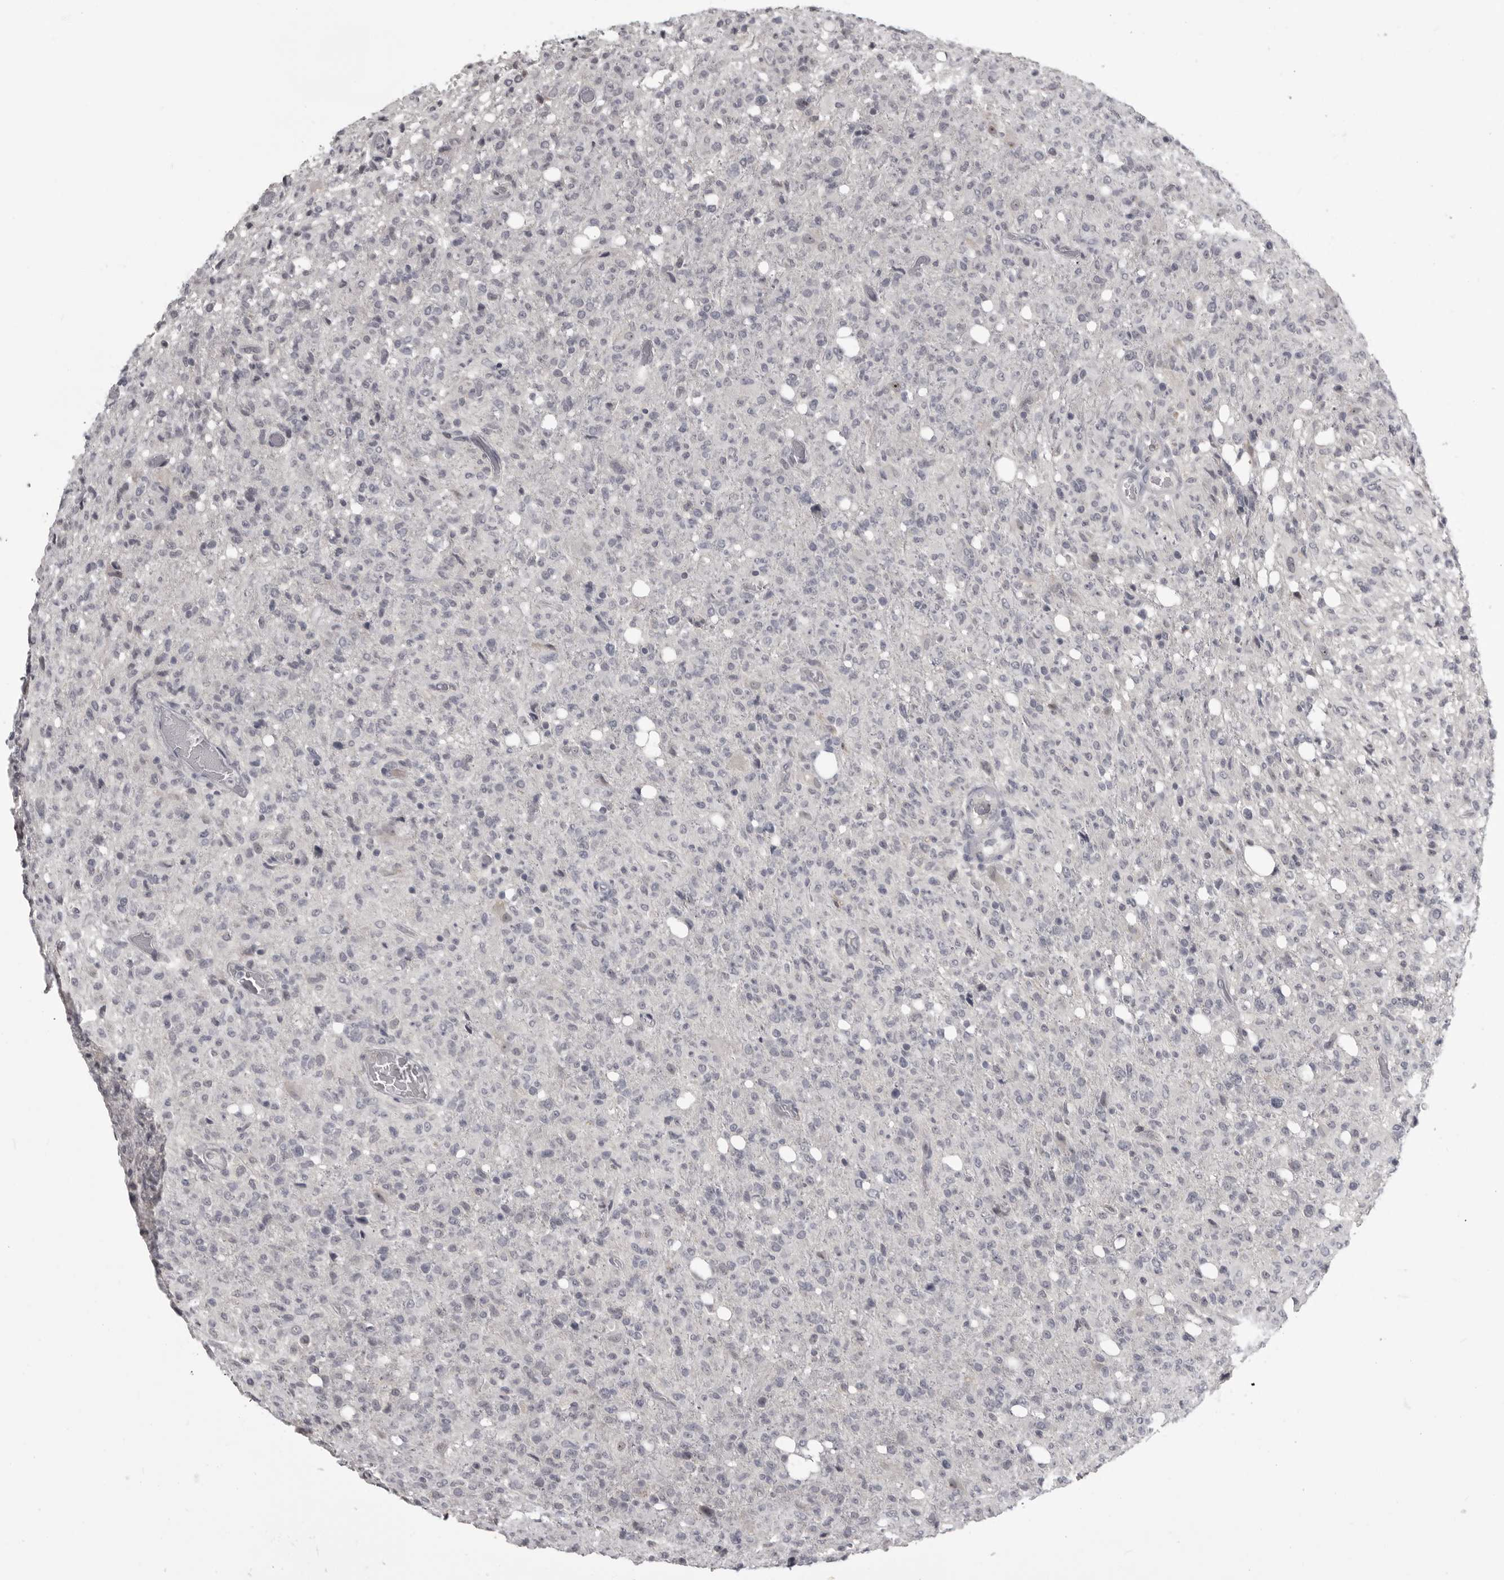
{"staining": {"intensity": "negative", "quantity": "none", "location": "none"}, "tissue": "glioma", "cell_type": "Tumor cells", "image_type": "cancer", "snomed": [{"axis": "morphology", "description": "Glioma, malignant, High grade"}, {"axis": "topography", "description": "Brain"}], "caption": "A high-resolution histopathology image shows immunohistochemistry (IHC) staining of glioma, which displays no significant positivity in tumor cells.", "gene": "MRTO4", "patient": {"sex": "female", "age": 57}}